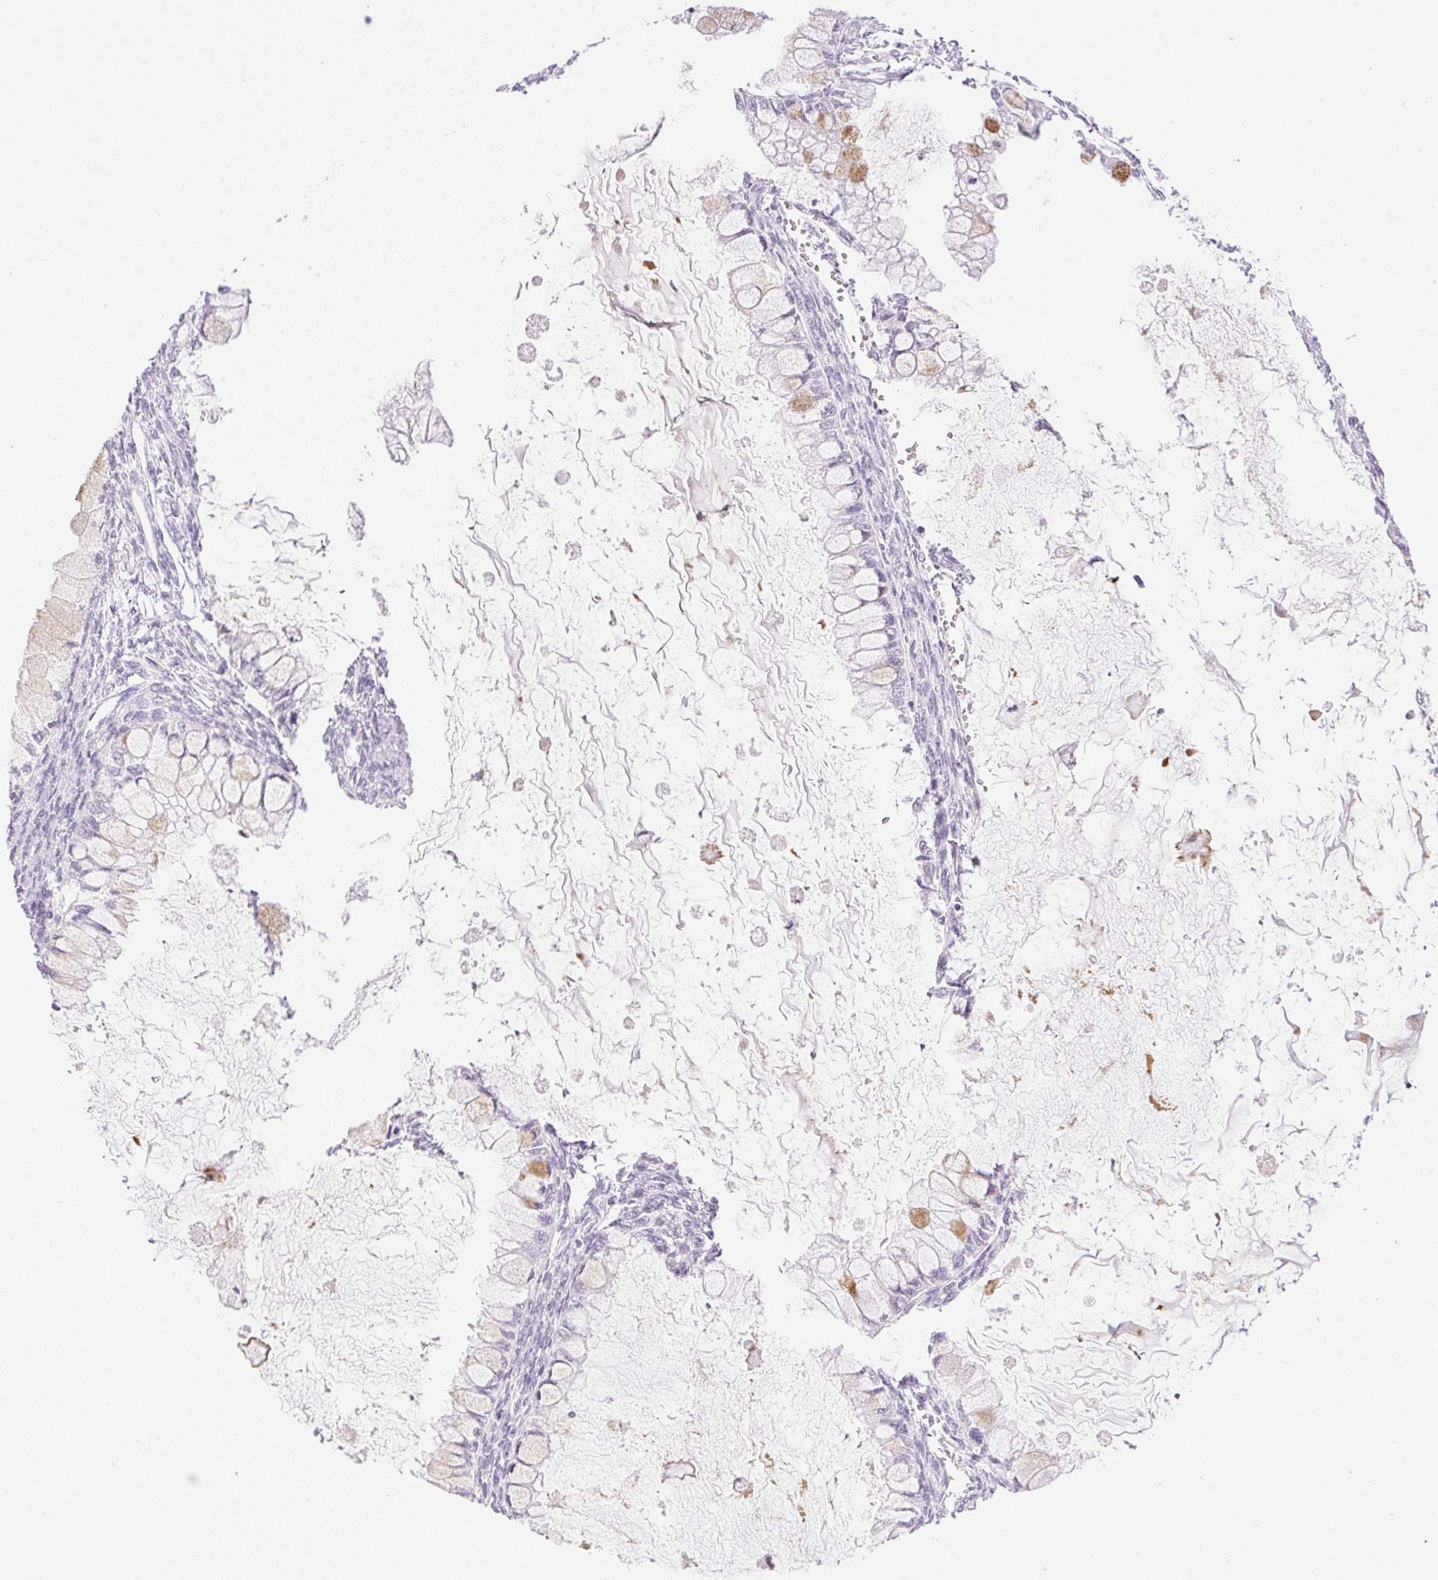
{"staining": {"intensity": "moderate", "quantity": "<25%", "location": "cytoplasmic/membranous"}, "tissue": "ovarian cancer", "cell_type": "Tumor cells", "image_type": "cancer", "snomed": [{"axis": "morphology", "description": "Cystadenocarcinoma, mucinous, NOS"}, {"axis": "topography", "description": "Ovary"}], "caption": "Mucinous cystadenocarcinoma (ovarian) stained with a protein marker reveals moderate staining in tumor cells.", "gene": "SPRR4", "patient": {"sex": "female", "age": 34}}